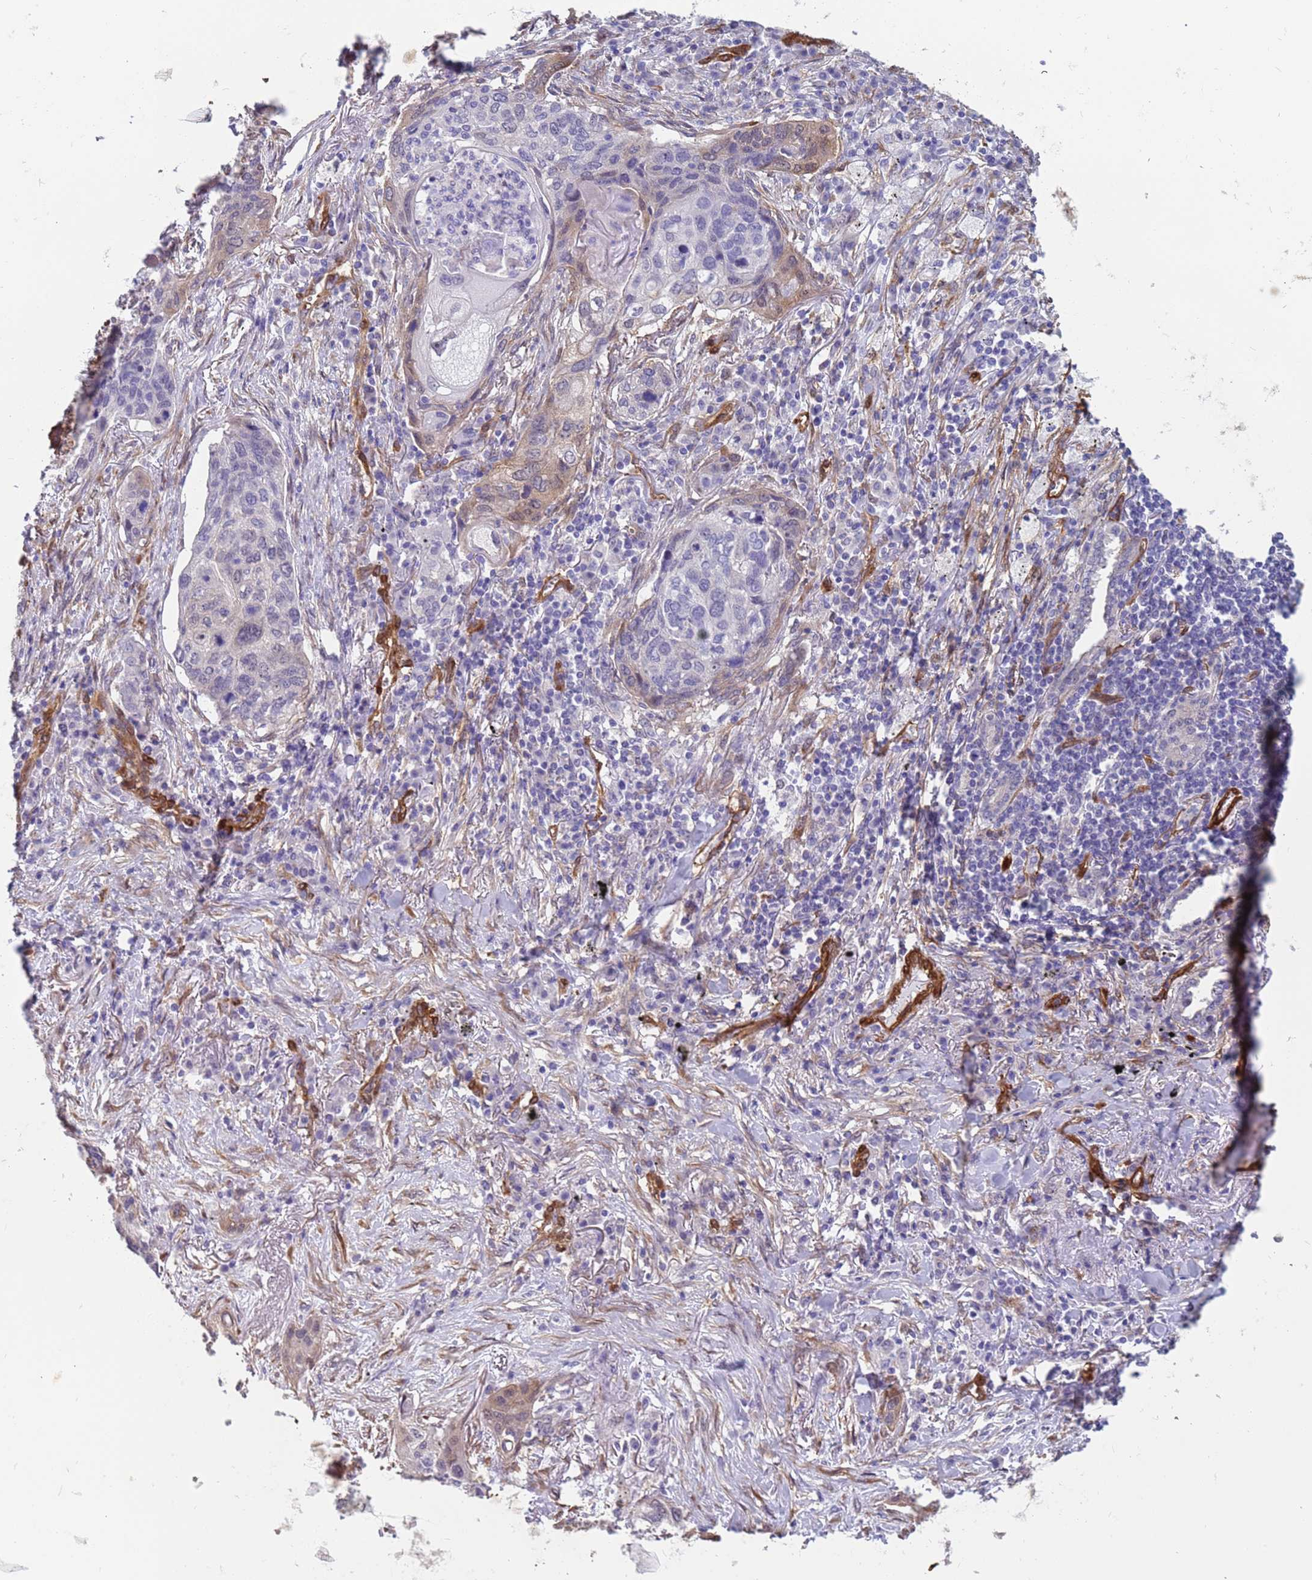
{"staining": {"intensity": "negative", "quantity": "none", "location": "none"}, "tissue": "lung cancer", "cell_type": "Tumor cells", "image_type": "cancer", "snomed": [{"axis": "morphology", "description": "Squamous cell carcinoma, NOS"}, {"axis": "topography", "description": "Lung"}], "caption": "This is an IHC micrograph of human lung cancer (squamous cell carcinoma). There is no positivity in tumor cells.", "gene": "EHD2", "patient": {"sex": "female", "age": 63}}